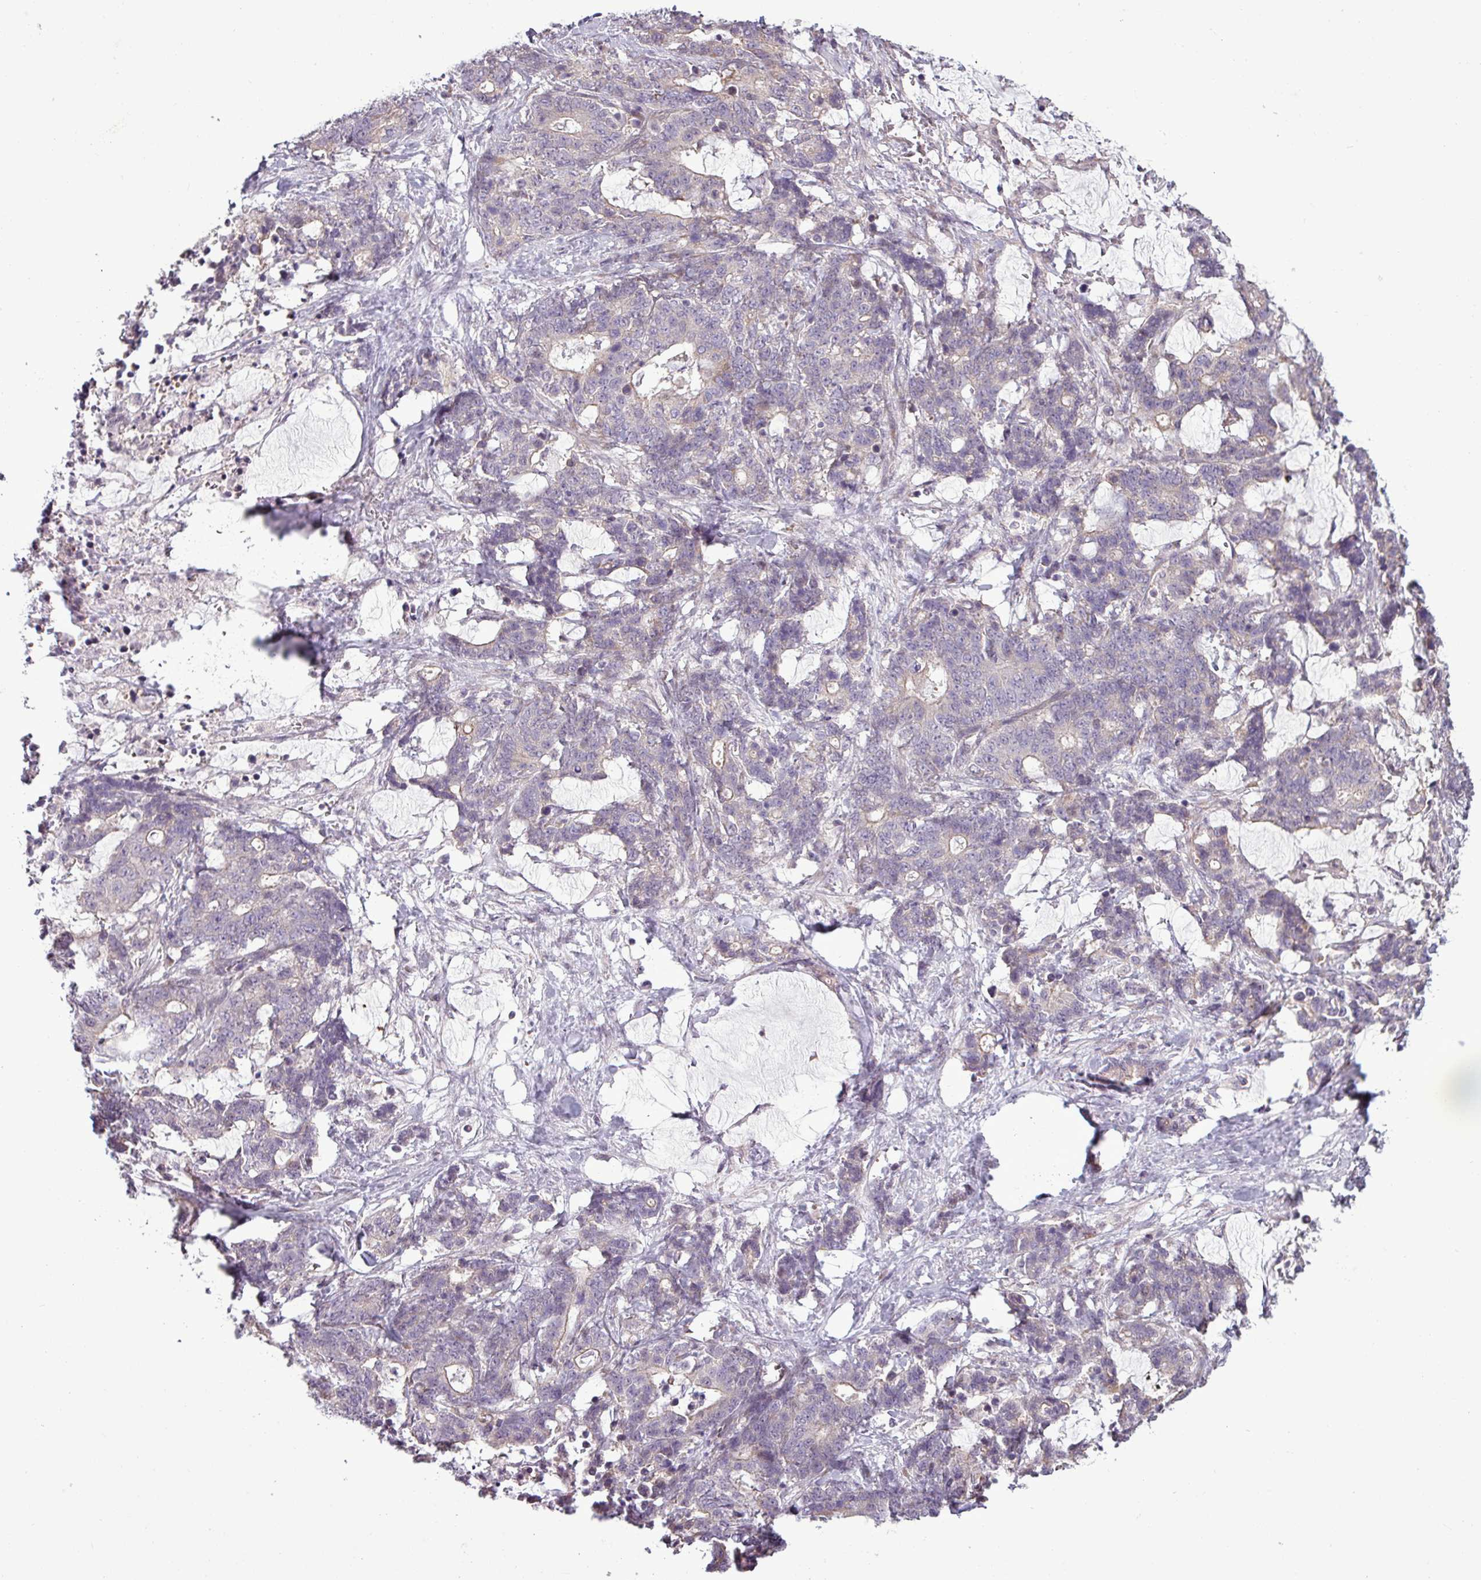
{"staining": {"intensity": "negative", "quantity": "none", "location": "none"}, "tissue": "stomach cancer", "cell_type": "Tumor cells", "image_type": "cancer", "snomed": [{"axis": "morphology", "description": "Normal tissue, NOS"}, {"axis": "morphology", "description": "Adenocarcinoma, NOS"}, {"axis": "topography", "description": "Stomach"}], "caption": "A high-resolution image shows immunohistochemistry (IHC) staining of stomach cancer (adenocarcinoma), which reveals no significant positivity in tumor cells. (Brightfield microscopy of DAB (3,3'-diaminobenzidine) IHC at high magnification).", "gene": "GPT2", "patient": {"sex": "female", "age": 64}}